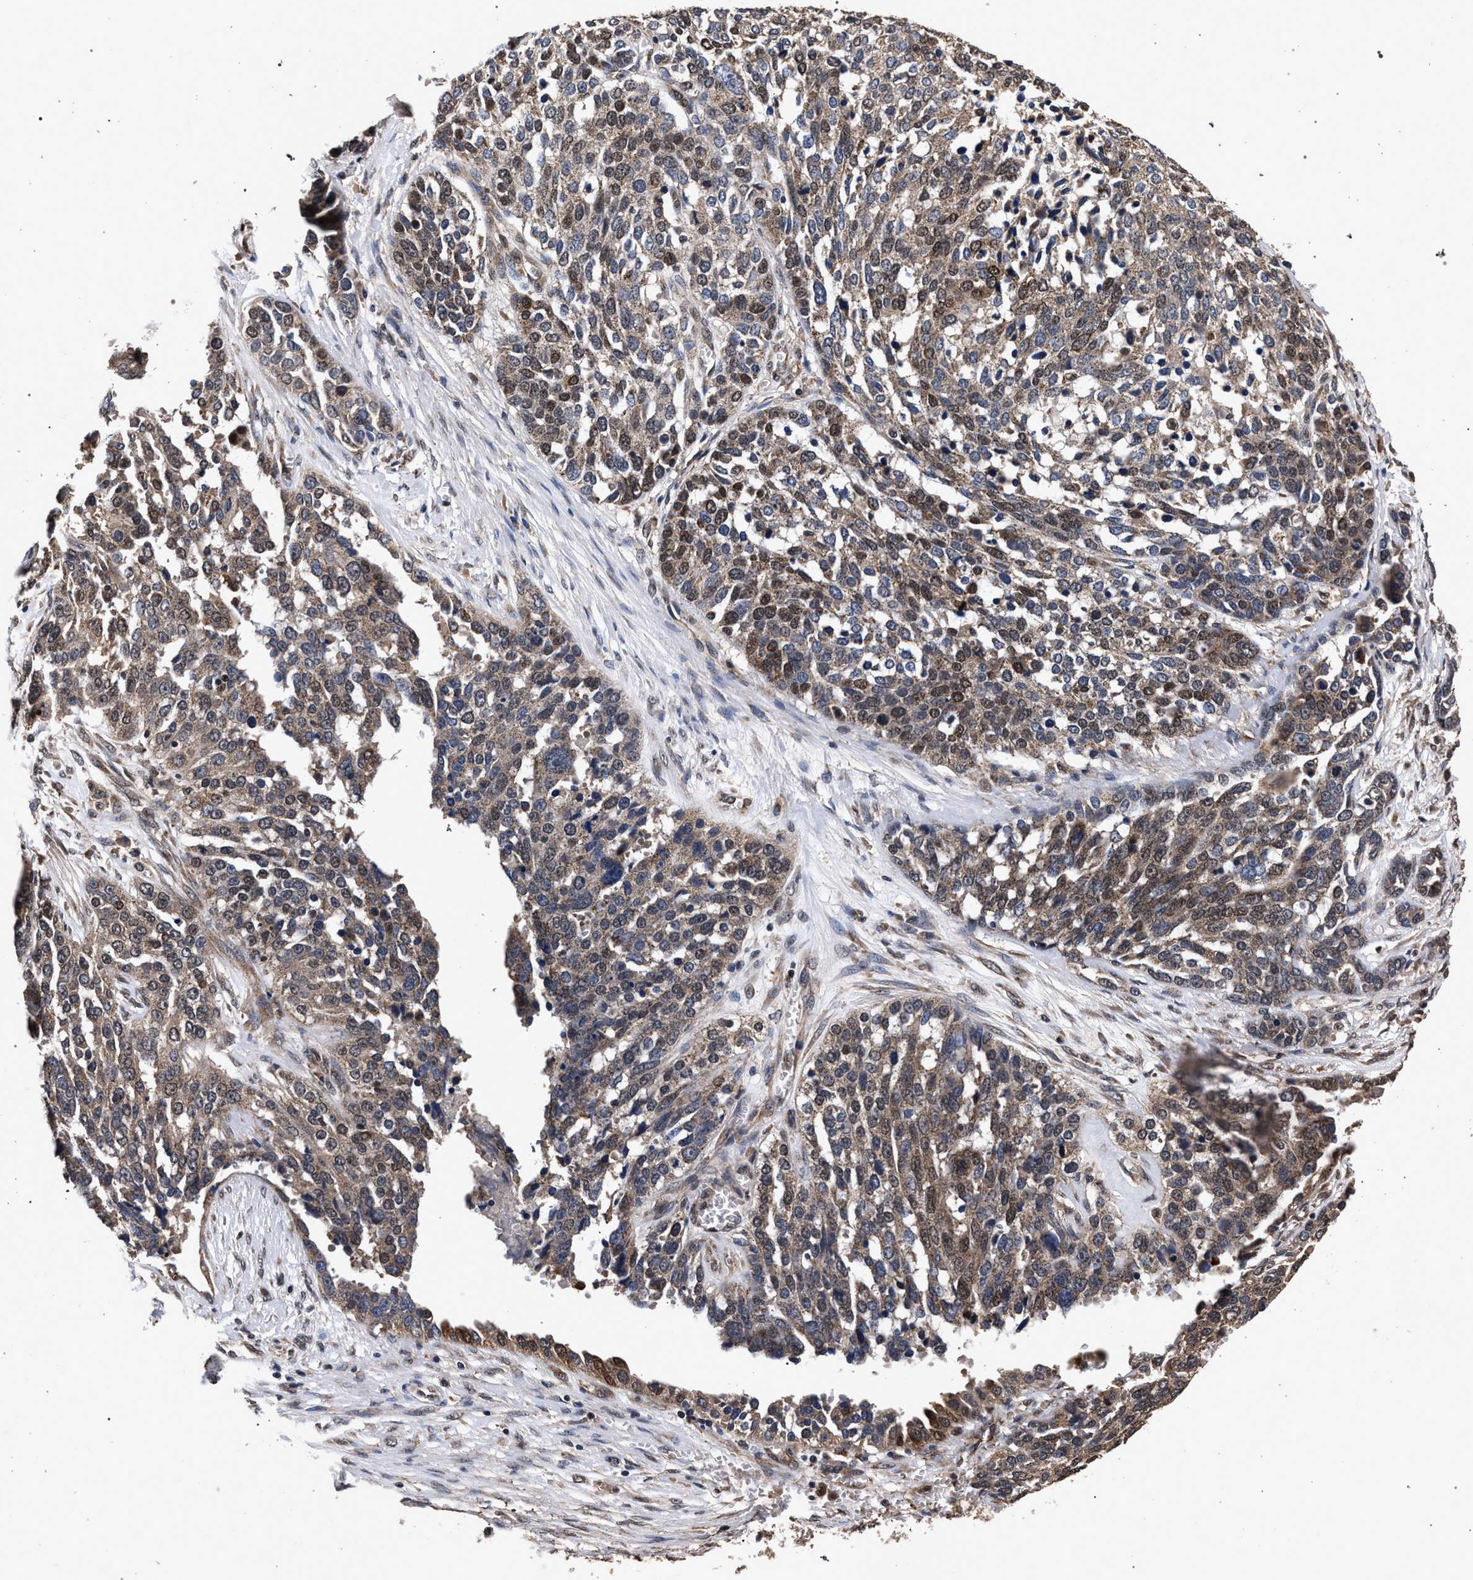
{"staining": {"intensity": "moderate", "quantity": ">75%", "location": "cytoplasmic/membranous,nuclear"}, "tissue": "ovarian cancer", "cell_type": "Tumor cells", "image_type": "cancer", "snomed": [{"axis": "morphology", "description": "Cystadenocarcinoma, serous, NOS"}, {"axis": "topography", "description": "Ovary"}], "caption": "Ovarian cancer stained with a brown dye exhibits moderate cytoplasmic/membranous and nuclear positive expression in approximately >75% of tumor cells.", "gene": "ACOX1", "patient": {"sex": "female", "age": 44}}